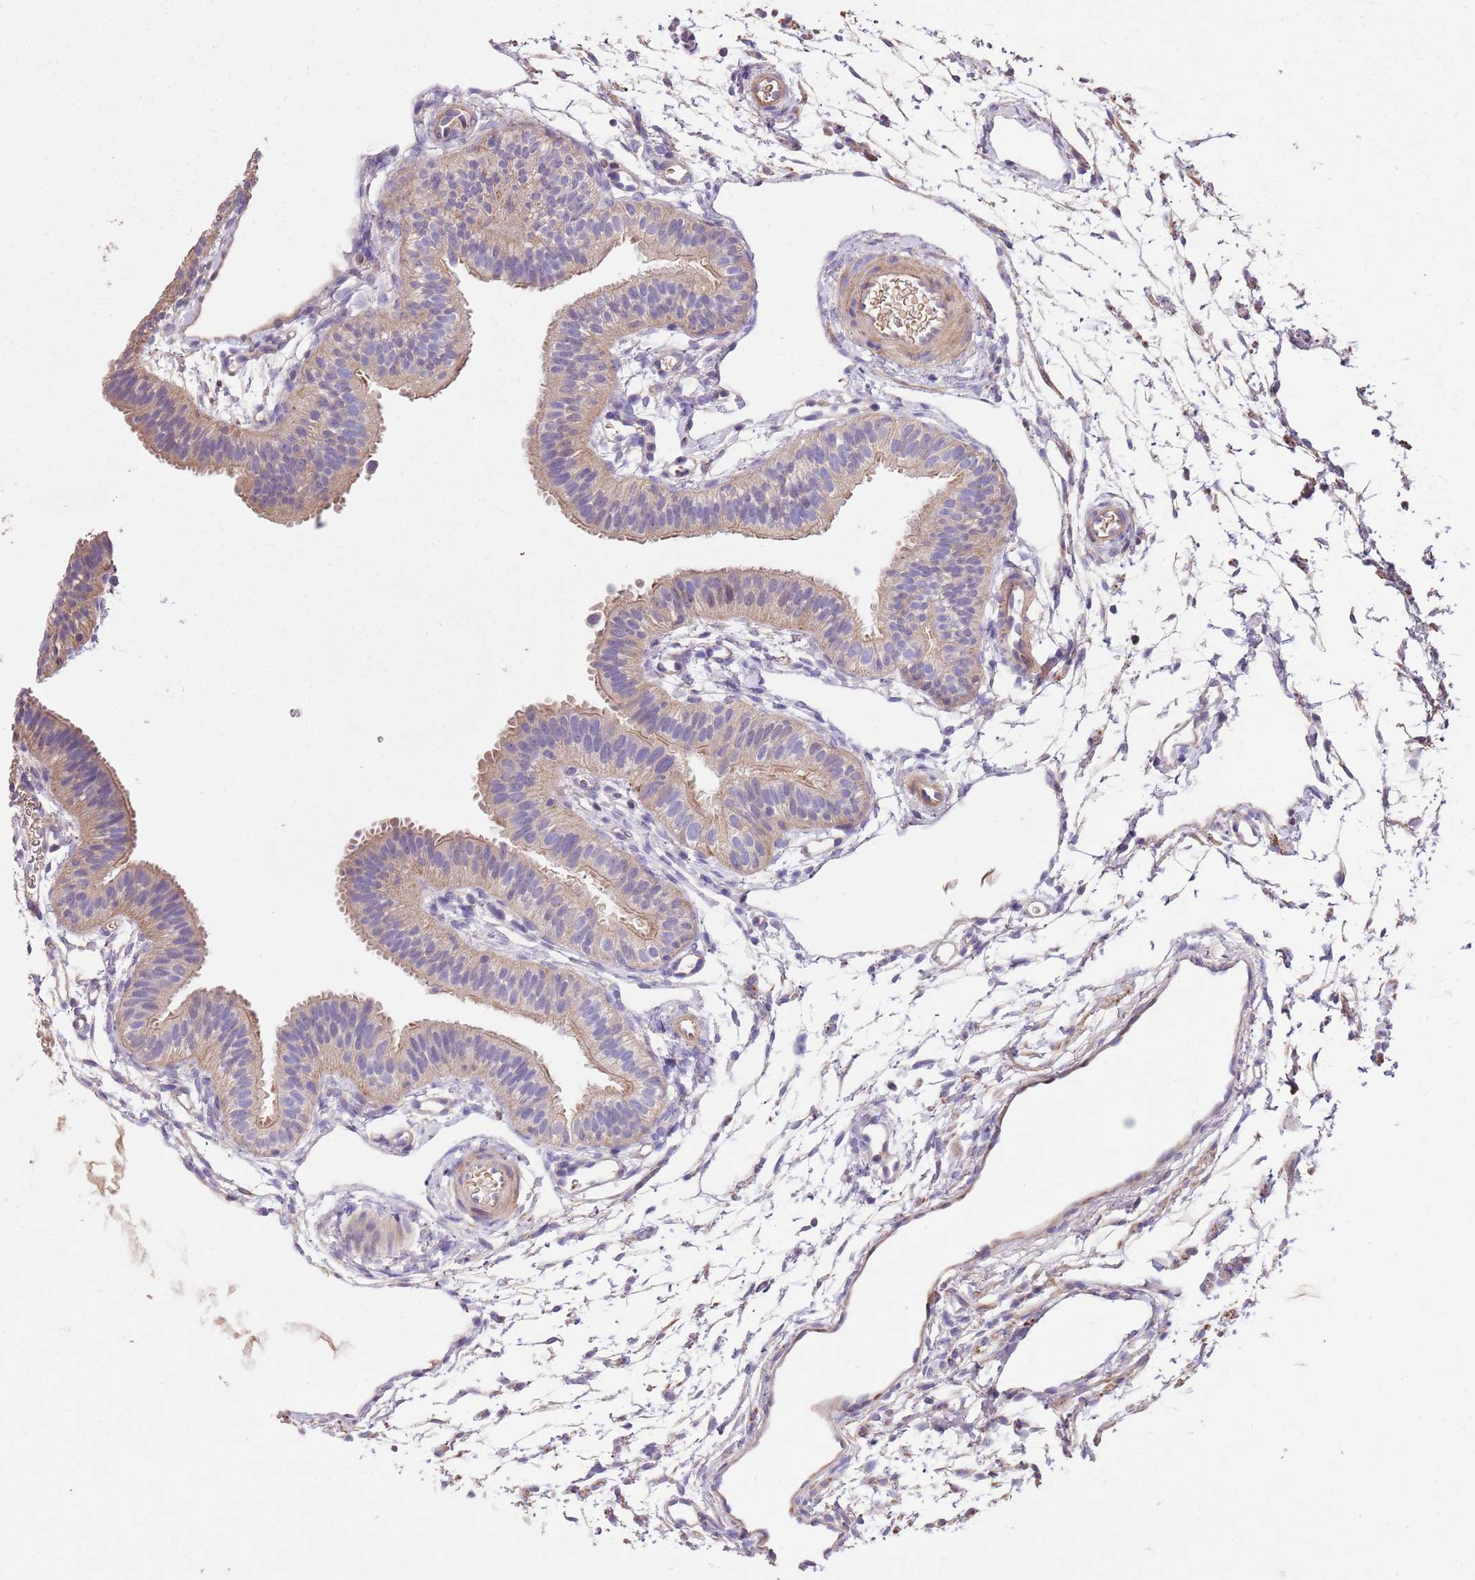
{"staining": {"intensity": "moderate", "quantity": ">75%", "location": "cytoplasmic/membranous"}, "tissue": "fallopian tube", "cell_type": "Glandular cells", "image_type": "normal", "snomed": [{"axis": "morphology", "description": "Normal tissue, NOS"}, {"axis": "topography", "description": "Fallopian tube"}], "caption": "DAB (3,3'-diaminobenzidine) immunohistochemical staining of normal fallopian tube exhibits moderate cytoplasmic/membranous protein staining in about >75% of glandular cells. (IHC, brightfield microscopy, high magnification).", "gene": "FAM89B", "patient": {"sex": "female", "age": 35}}